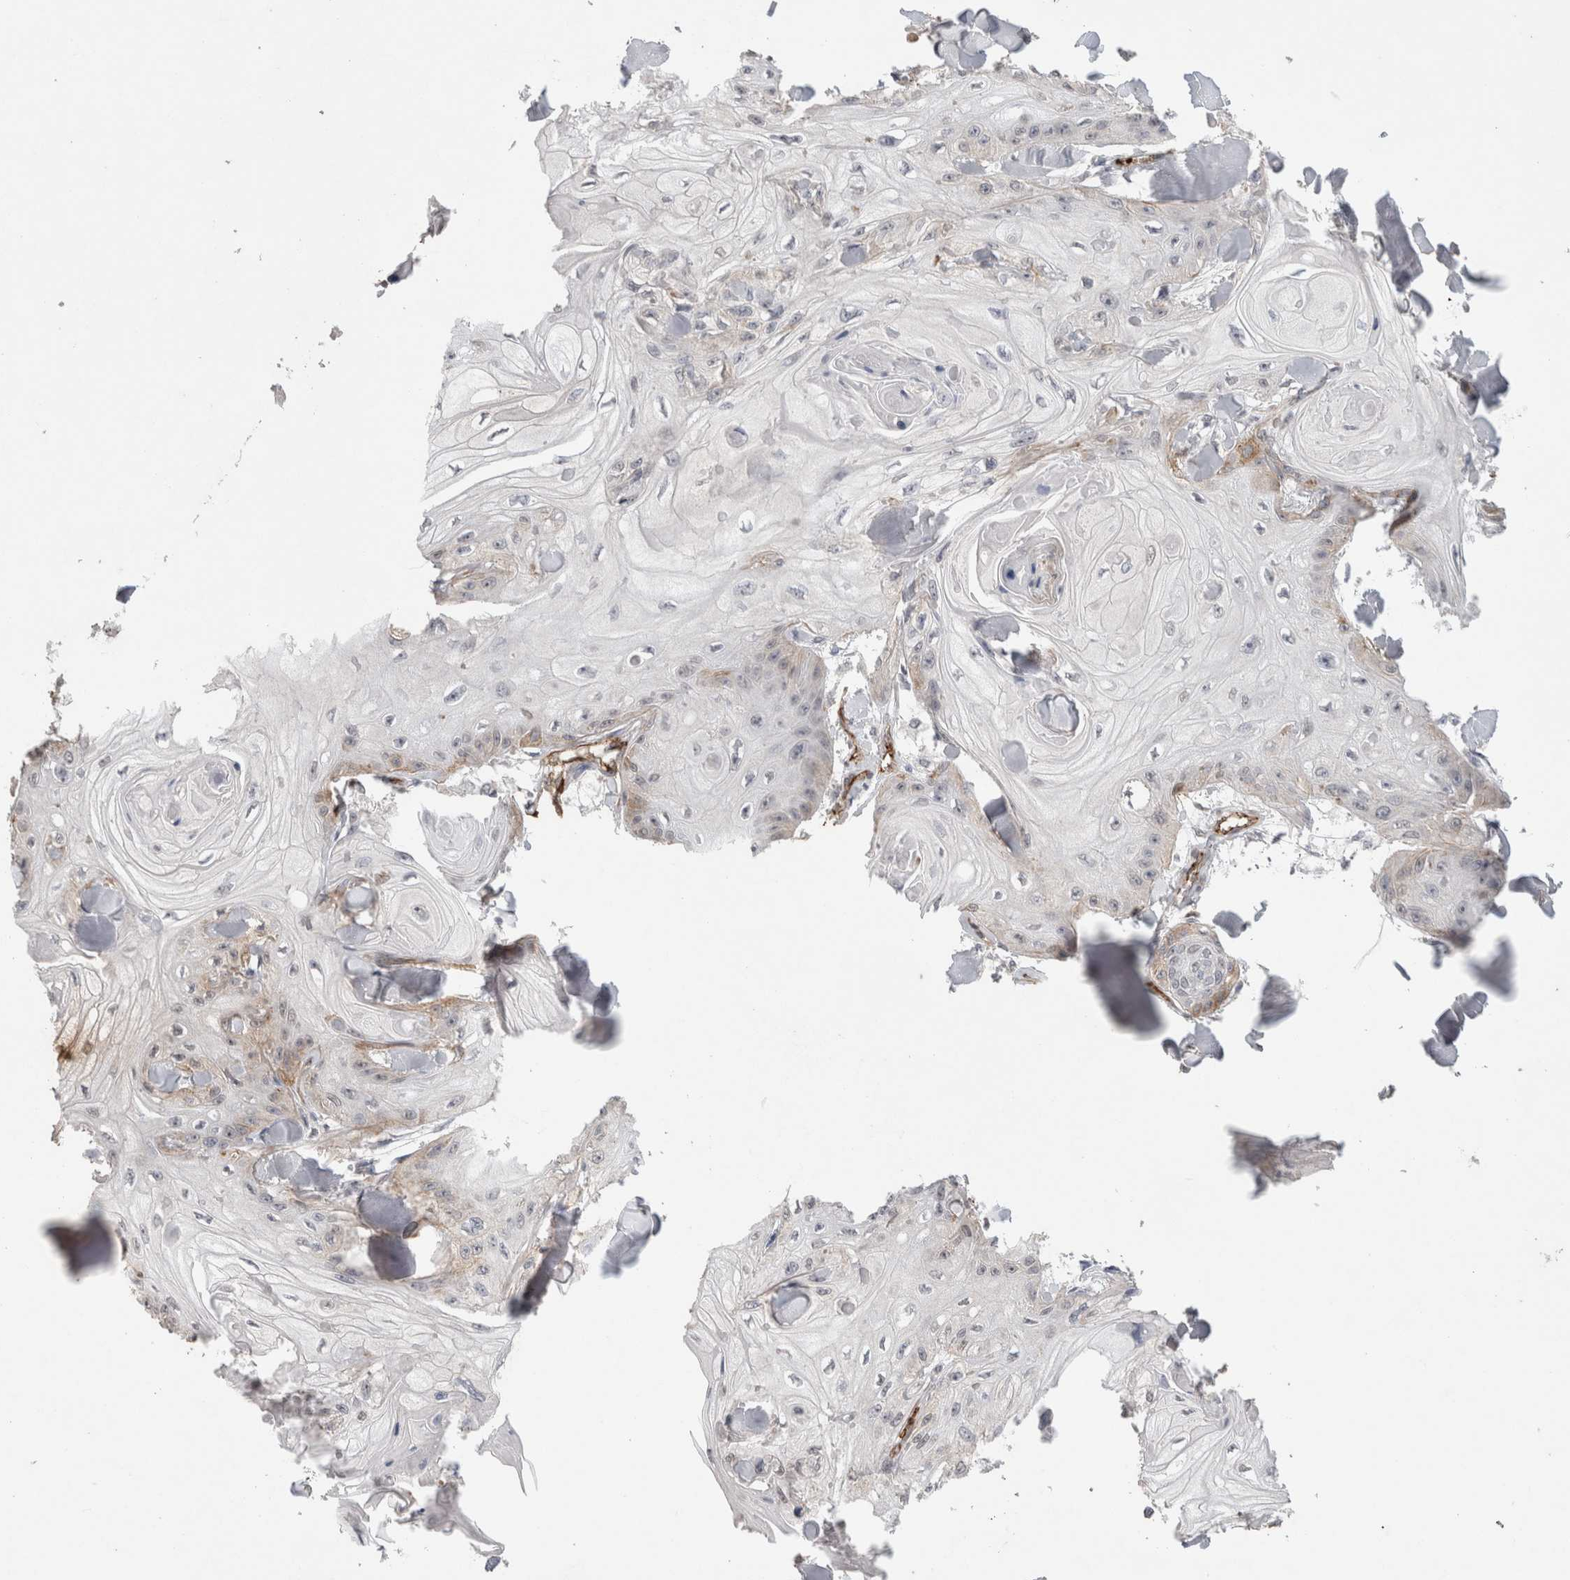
{"staining": {"intensity": "negative", "quantity": "none", "location": "none"}, "tissue": "skin cancer", "cell_type": "Tumor cells", "image_type": "cancer", "snomed": [{"axis": "morphology", "description": "Squamous cell carcinoma, NOS"}, {"axis": "topography", "description": "Skin"}], "caption": "This is an IHC micrograph of skin cancer (squamous cell carcinoma). There is no expression in tumor cells.", "gene": "CDH13", "patient": {"sex": "male", "age": 74}}